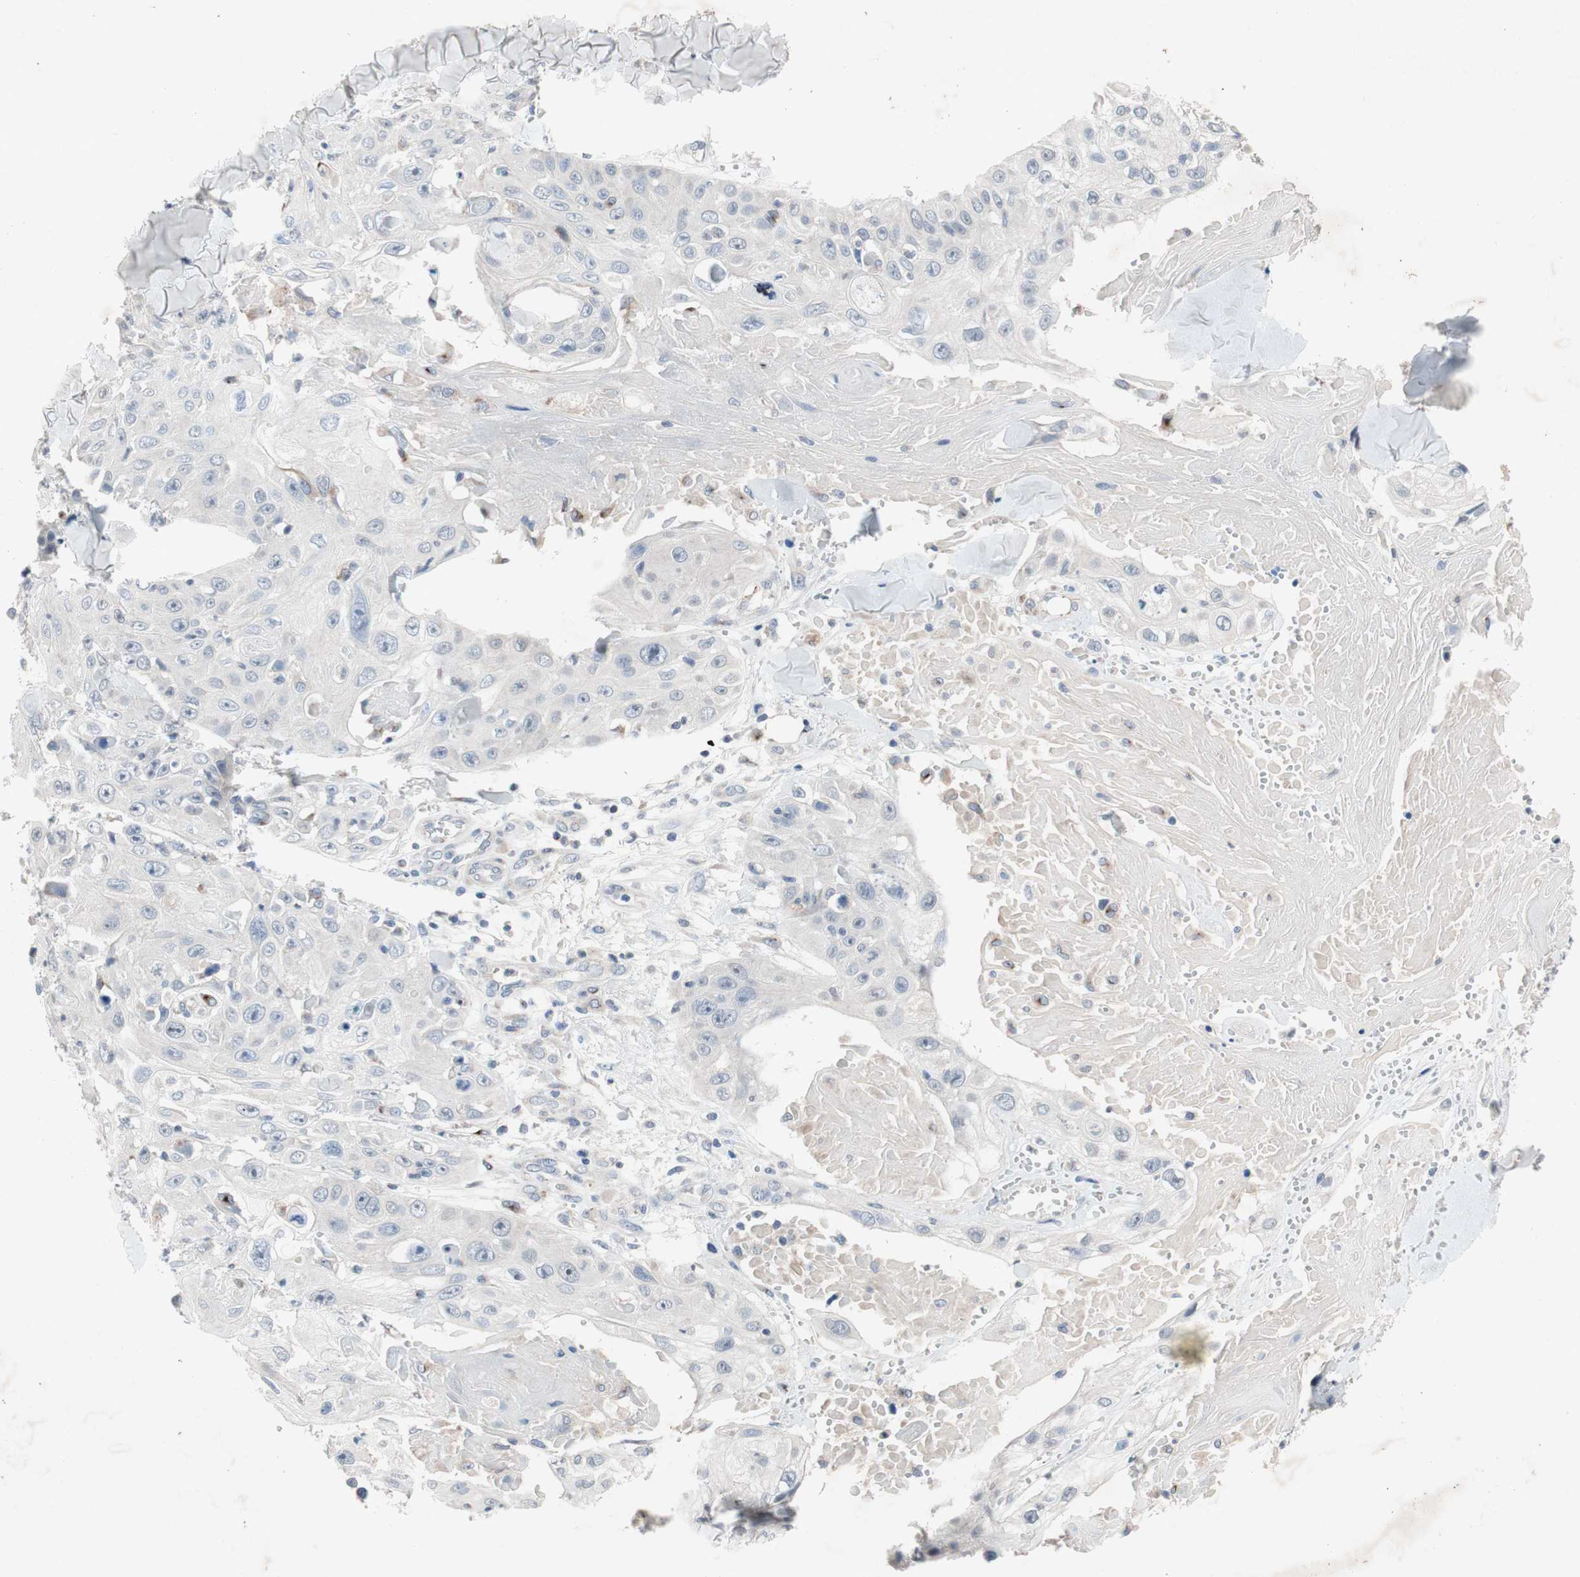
{"staining": {"intensity": "negative", "quantity": "none", "location": "none"}, "tissue": "skin cancer", "cell_type": "Tumor cells", "image_type": "cancer", "snomed": [{"axis": "morphology", "description": "Squamous cell carcinoma, NOS"}, {"axis": "topography", "description": "Skin"}], "caption": "Protein analysis of skin cancer reveals no significant staining in tumor cells.", "gene": "MUTYH", "patient": {"sex": "male", "age": 86}}